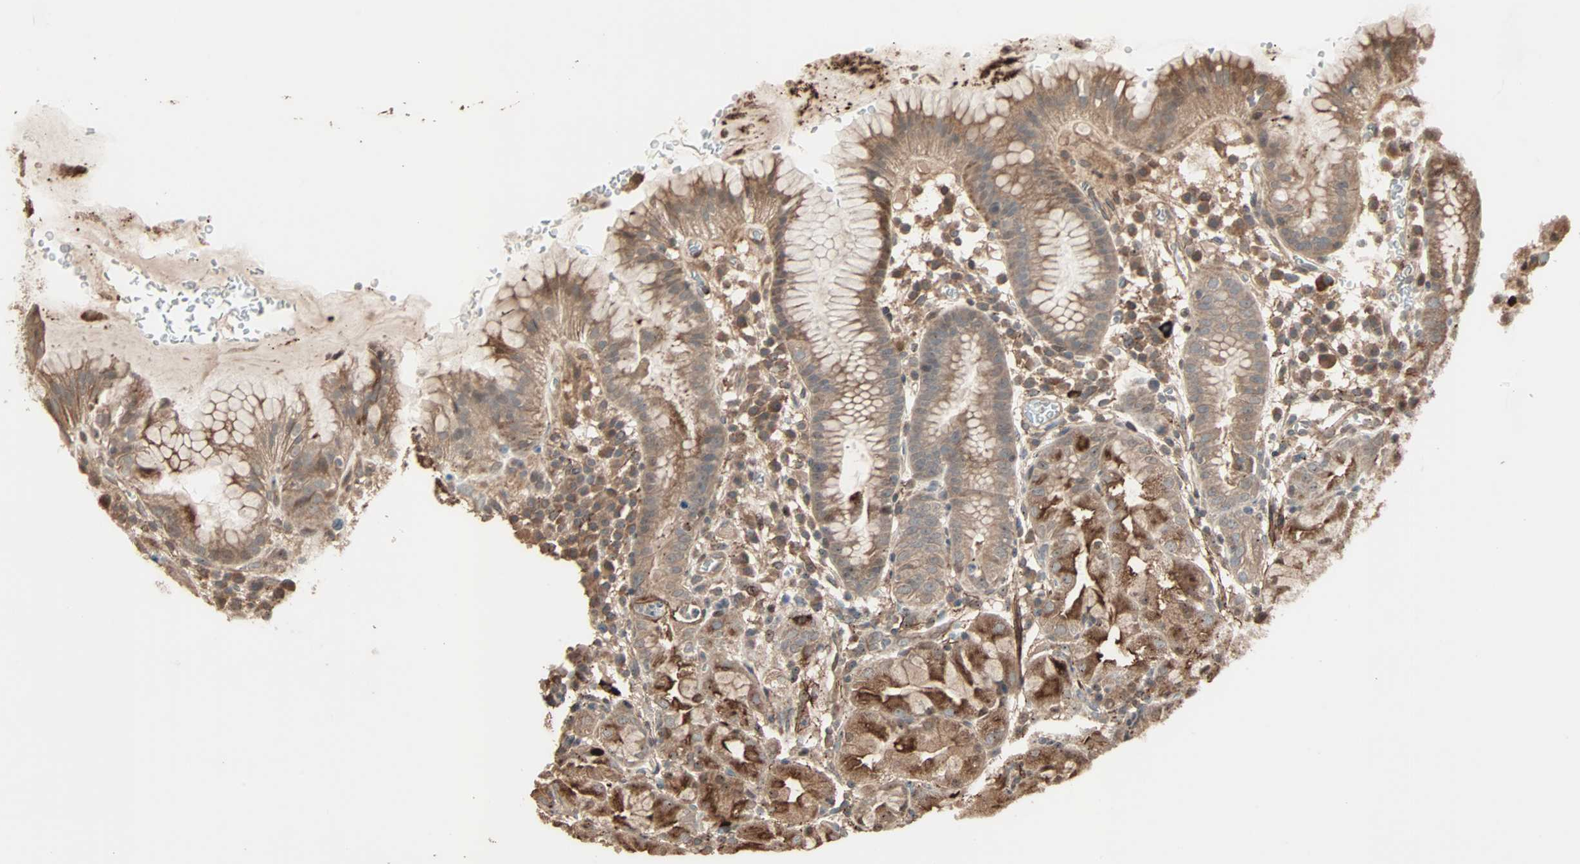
{"staining": {"intensity": "moderate", "quantity": ">75%", "location": "cytoplasmic/membranous"}, "tissue": "stomach", "cell_type": "Glandular cells", "image_type": "normal", "snomed": [{"axis": "morphology", "description": "Normal tissue, NOS"}, {"axis": "topography", "description": "Stomach"}, {"axis": "topography", "description": "Stomach, lower"}], "caption": "The micrograph displays immunohistochemical staining of benign stomach. There is moderate cytoplasmic/membranous expression is present in about >75% of glandular cells. The staining was performed using DAB to visualize the protein expression in brown, while the nuclei were stained in blue with hematoxylin (Magnification: 20x).", "gene": "CALCRL", "patient": {"sex": "female", "age": 75}}